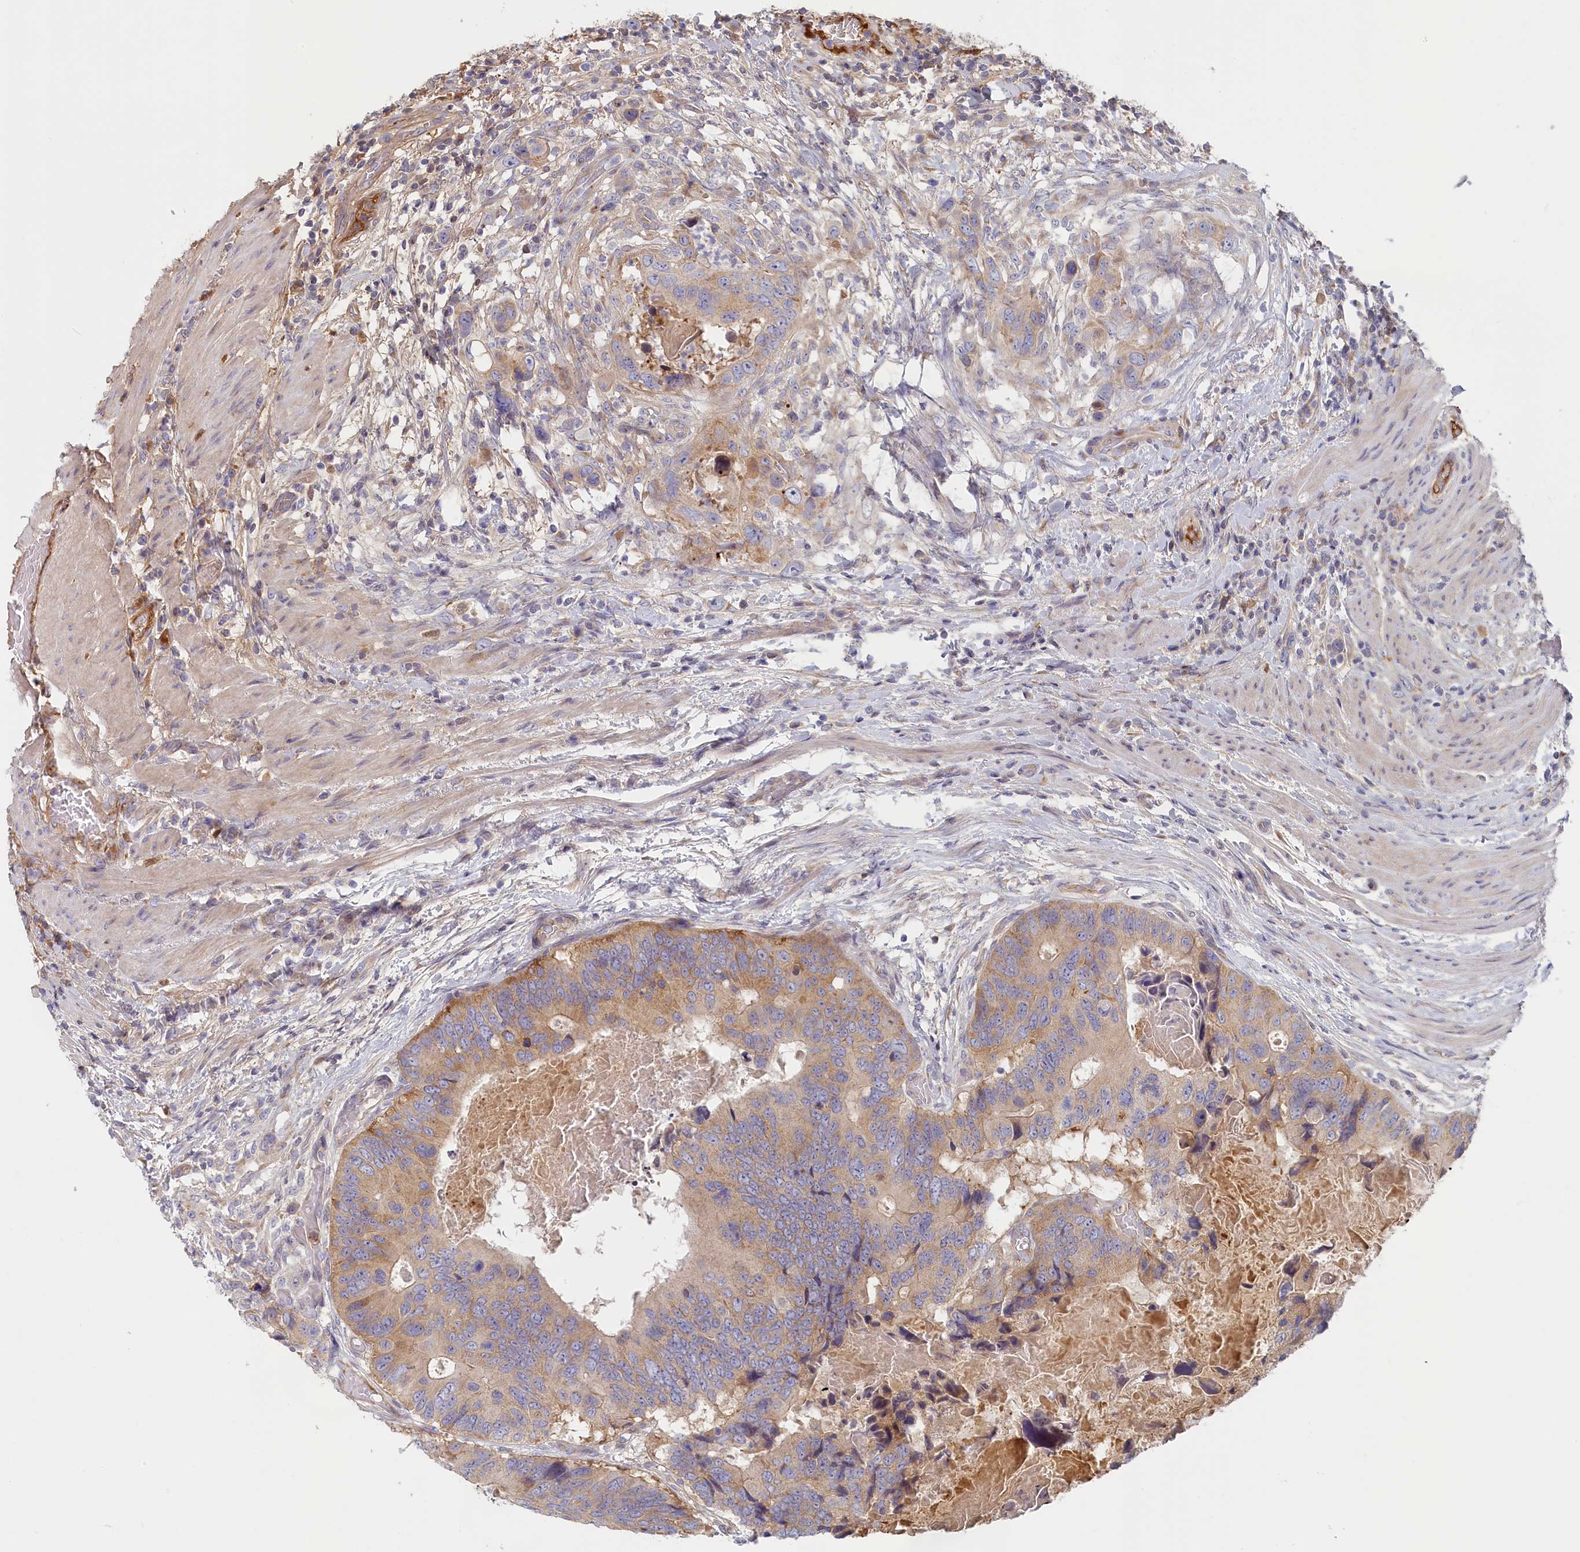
{"staining": {"intensity": "weak", "quantity": "25%-75%", "location": "cytoplasmic/membranous"}, "tissue": "colorectal cancer", "cell_type": "Tumor cells", "image_type": "cancer", "snomed": [{"axis": "morphology", "description": "Adenocarcinoma, NOS"}, {"axis": "topography", "description": "Colon"}], "caption": "A brown stain labels weak cytoplasmic/membranous expression of a protein in human adenocarcinoma (colorectal) tumor cells.", "gene": "STX16", "patient": {"sex": "male", "age": 84}}